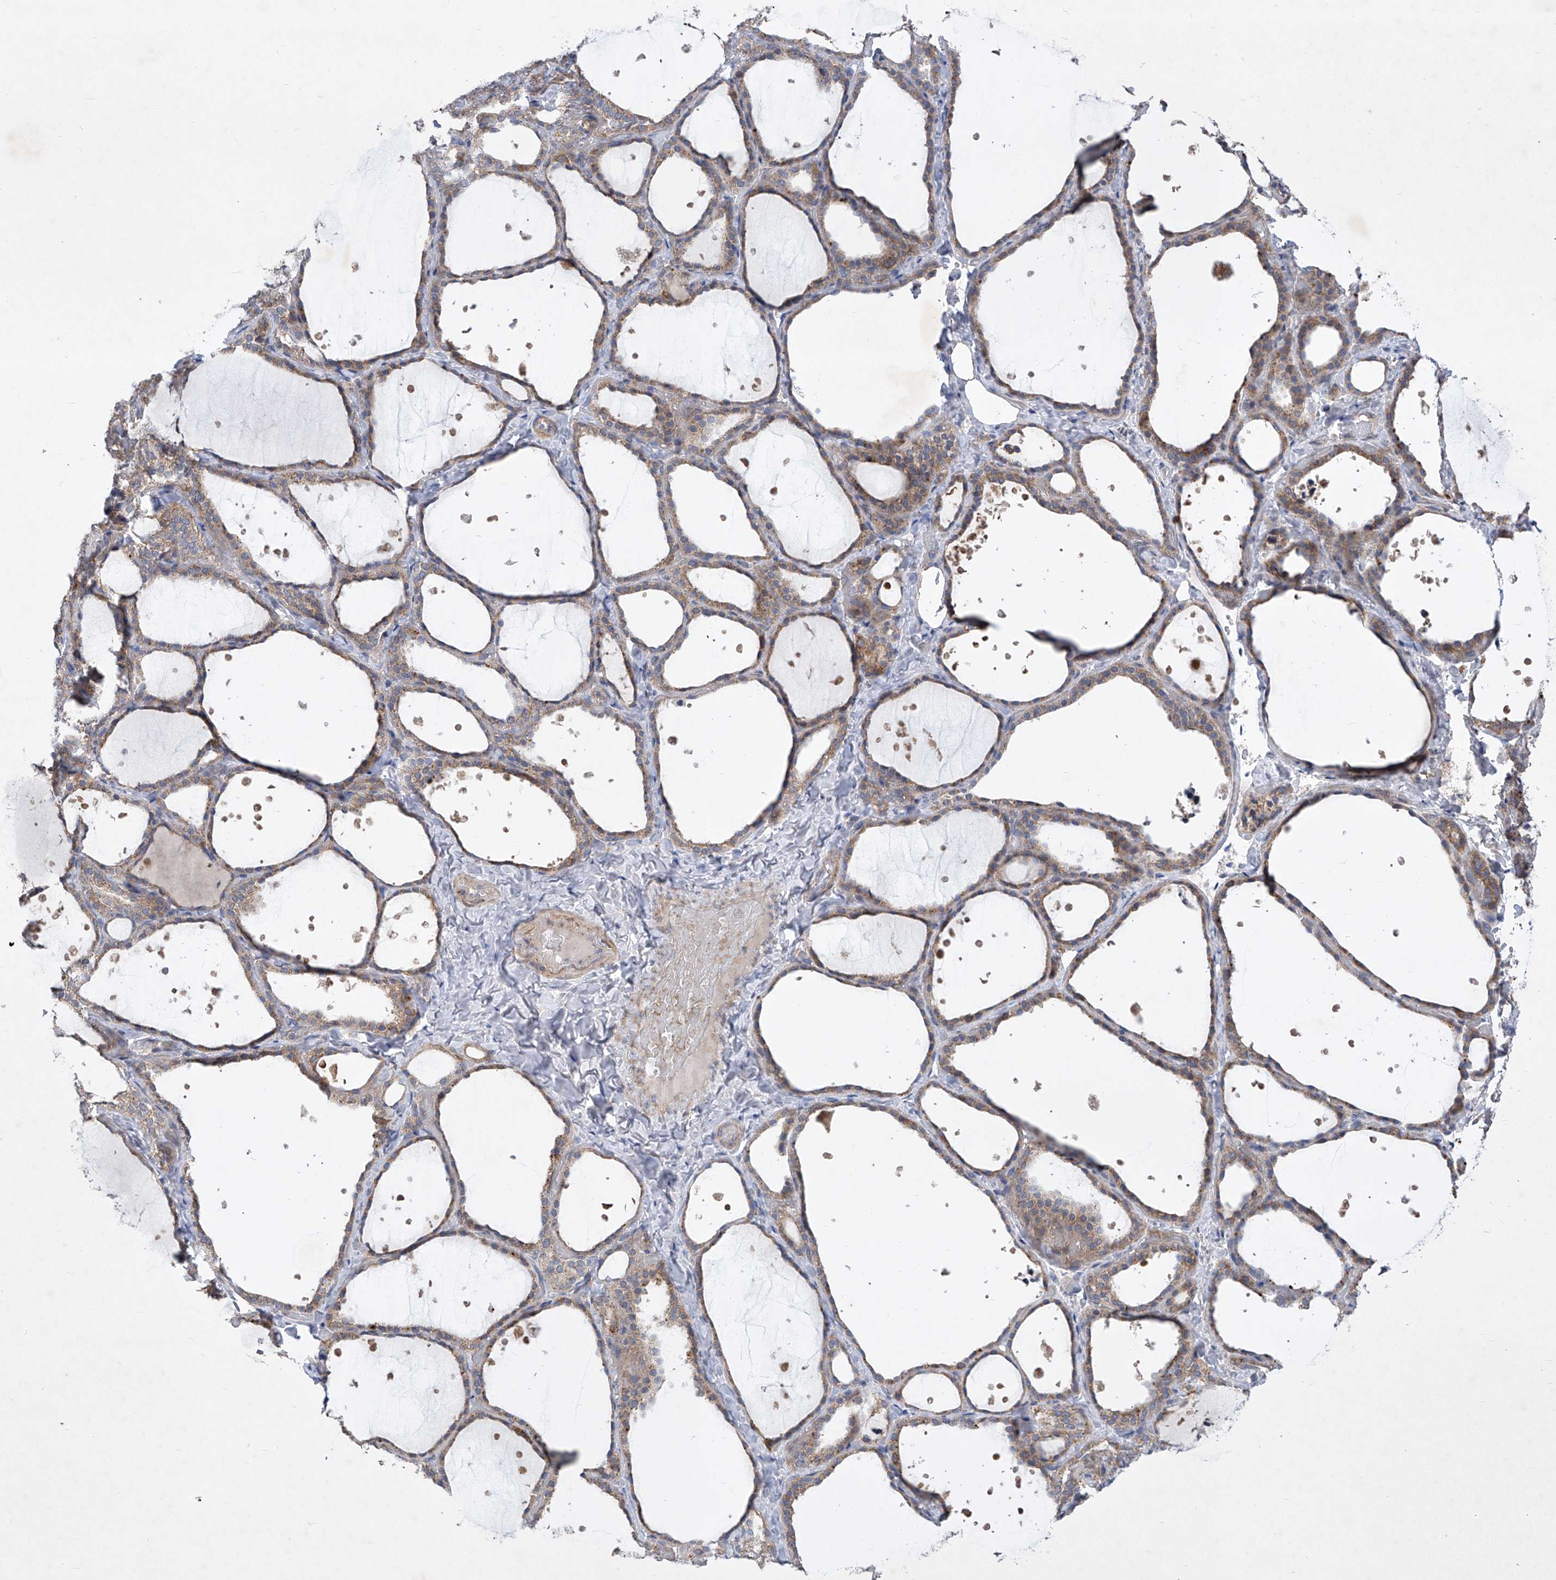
{"staining": {"intensity": "weak", "quantity": ">75%", "location": "cytoplasmic/membranous"}, "tissue": "thyroid gland", "cell_type": "Glandular cells", "image_type": "normal", "snomed": [{"axis": "morphology", "description": "Normal tissue, NOS"}, {"axis": "topography", "description": "Thyroid gland"}], "caption": "A micrograph of thyroid gland stained for a protein exhibits weak cytoplasmic/membranous brown staining in glandular cells.", "gene": "COQ3", "patient": {"sex": "female", "age": 44}}